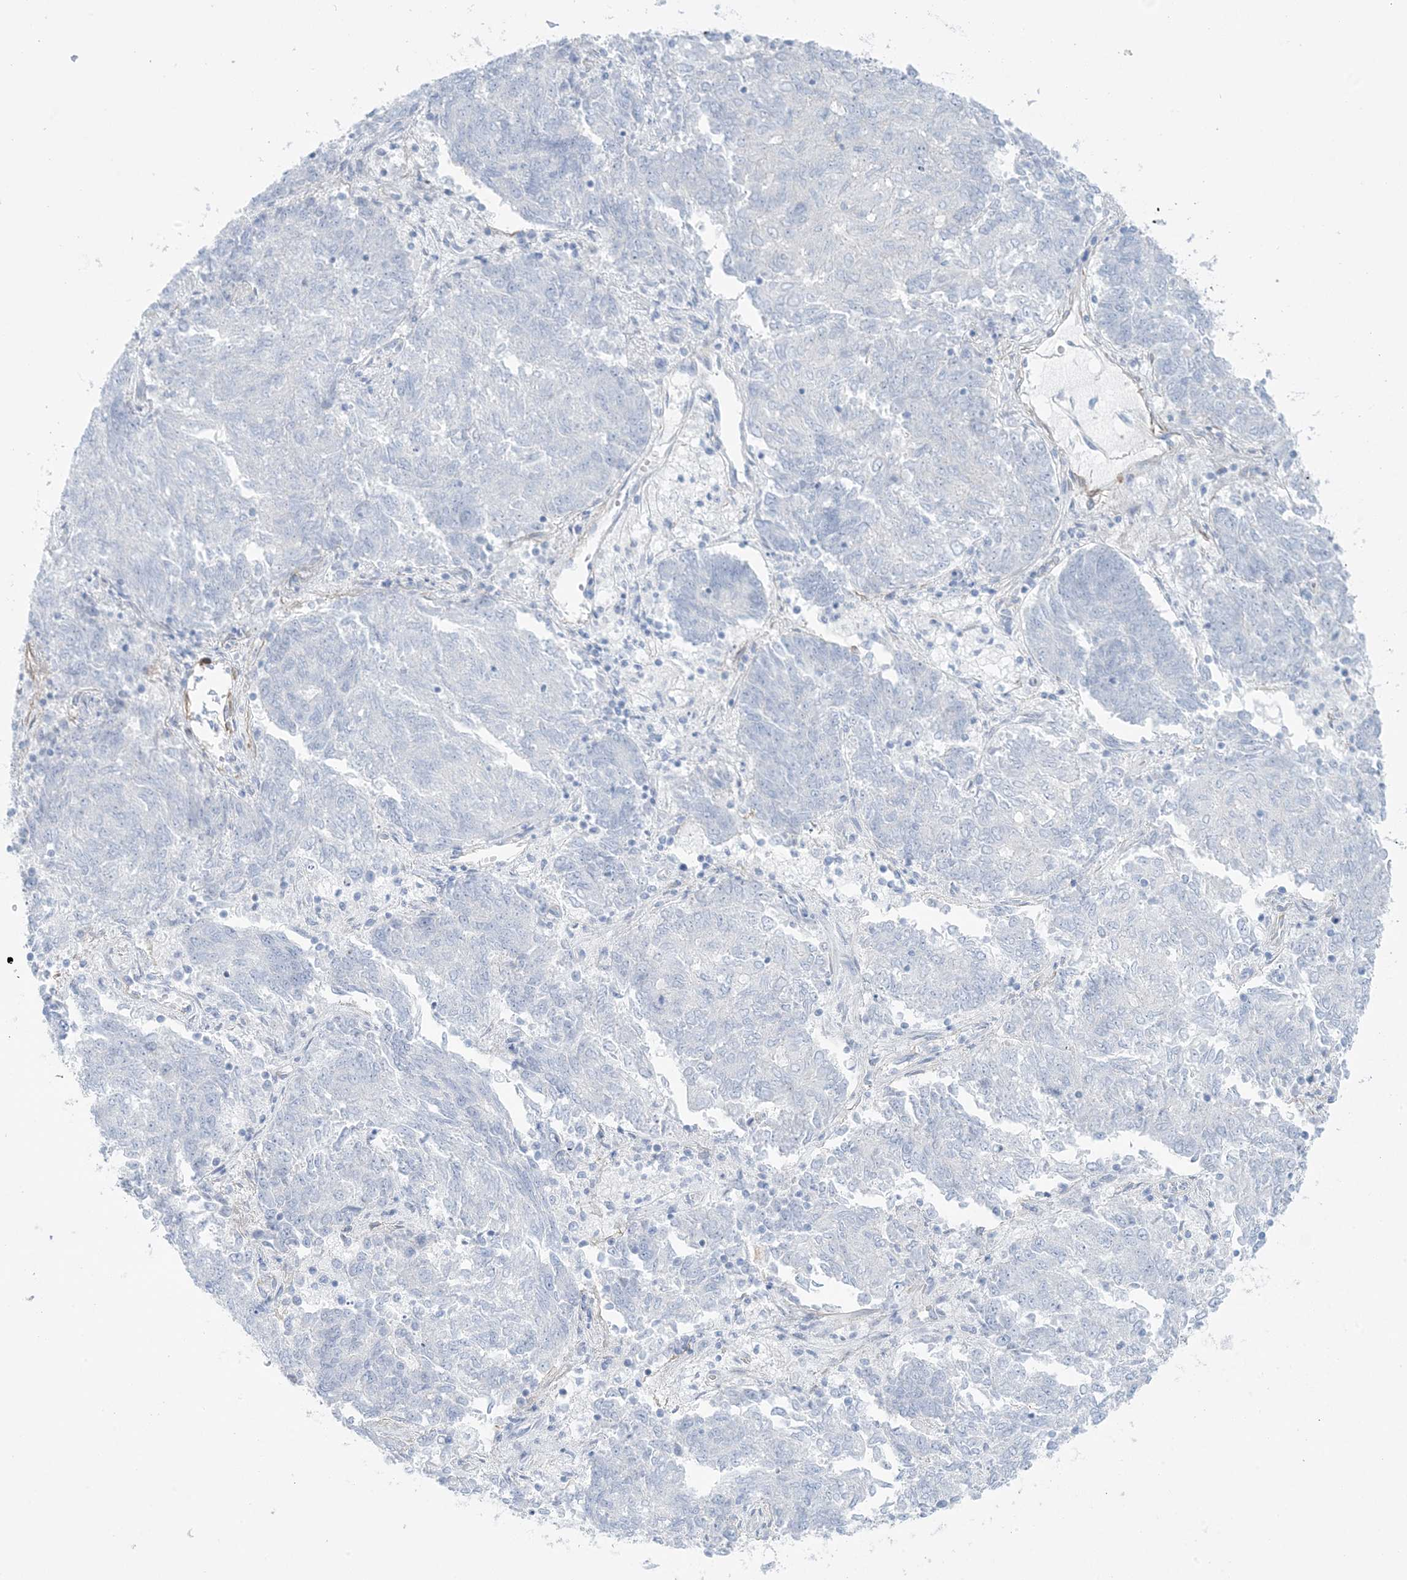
{"staining": {"intensity": "negative", "quantity": "none", "location": "none"}, "tissue": "endometrial cancer", "cell_type": "Tumor cells", "image_type": "cancer", "snomed": [{"axis": "morphology", "description": "Adenocarcinoma, NOS"}, {"axis": "topography", "description": "Endometrium"}], "caption": "High power microscopy photomicrograph of an IHC micrograph of adenocarcinoma (endometrial), revealing no significant positivity in tumor cells.", "gene": "AGXT", "patient": {"sex": "female", "age": 80}}